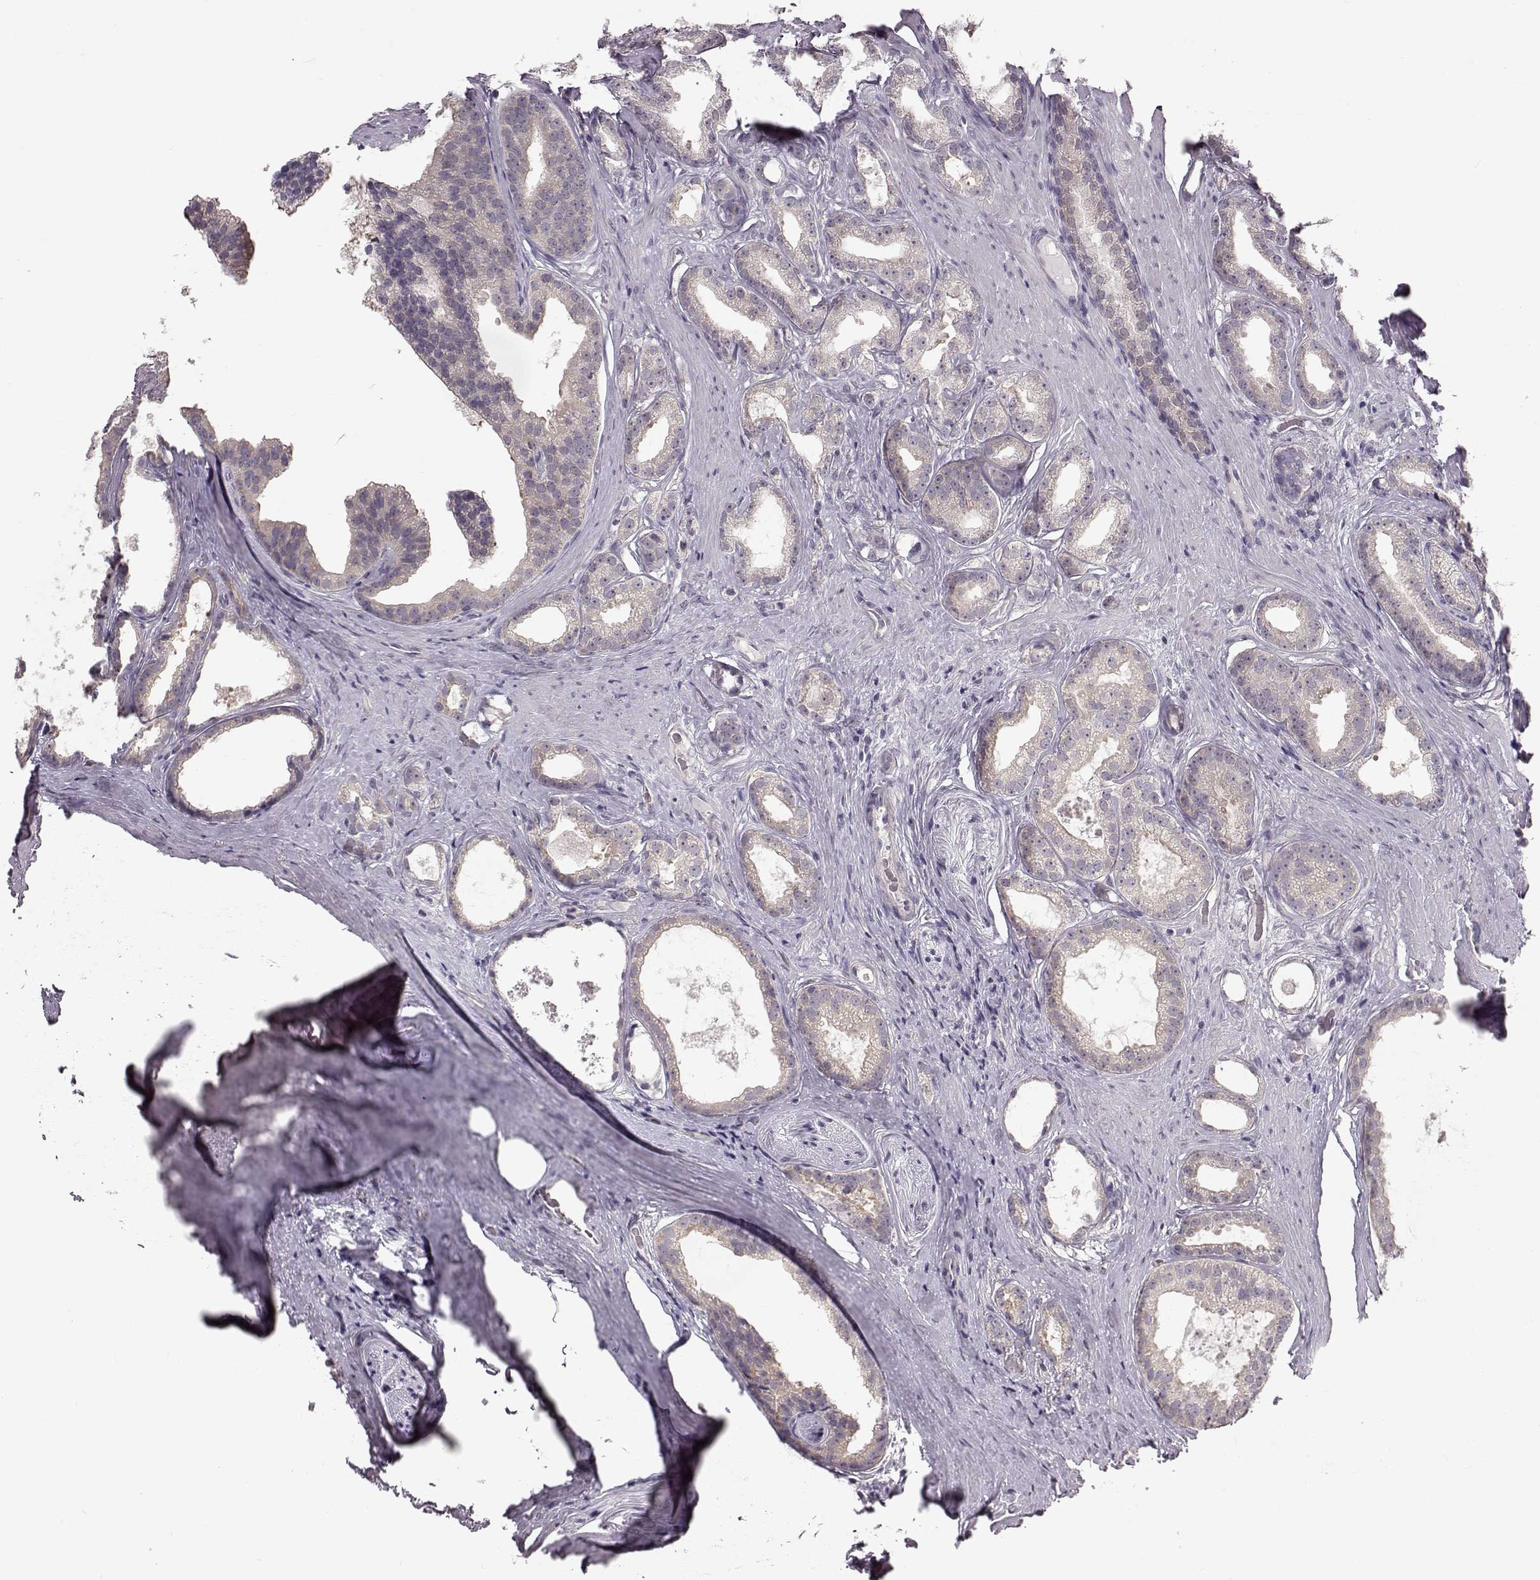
{"staining": {"intensity": "weak", "quantity": "<25%", "location": "cytoplasmic/membranous"}, "tissue": "prostate cancer", "cell_type": "Tumor cells", "image_type": "cancer", "snomed": [{"axis": "morphology", "description": "Adenocarcinoma, Low grade"}, {"axis": "topography", "description": "Prostate"}], "caption": "Micrograph shows no significant protein expression in tumor cells of low-grade adenocarcinoma (prostate).", "gene": "SPAG17", "patient": {"sex": "male", "age": 65}}